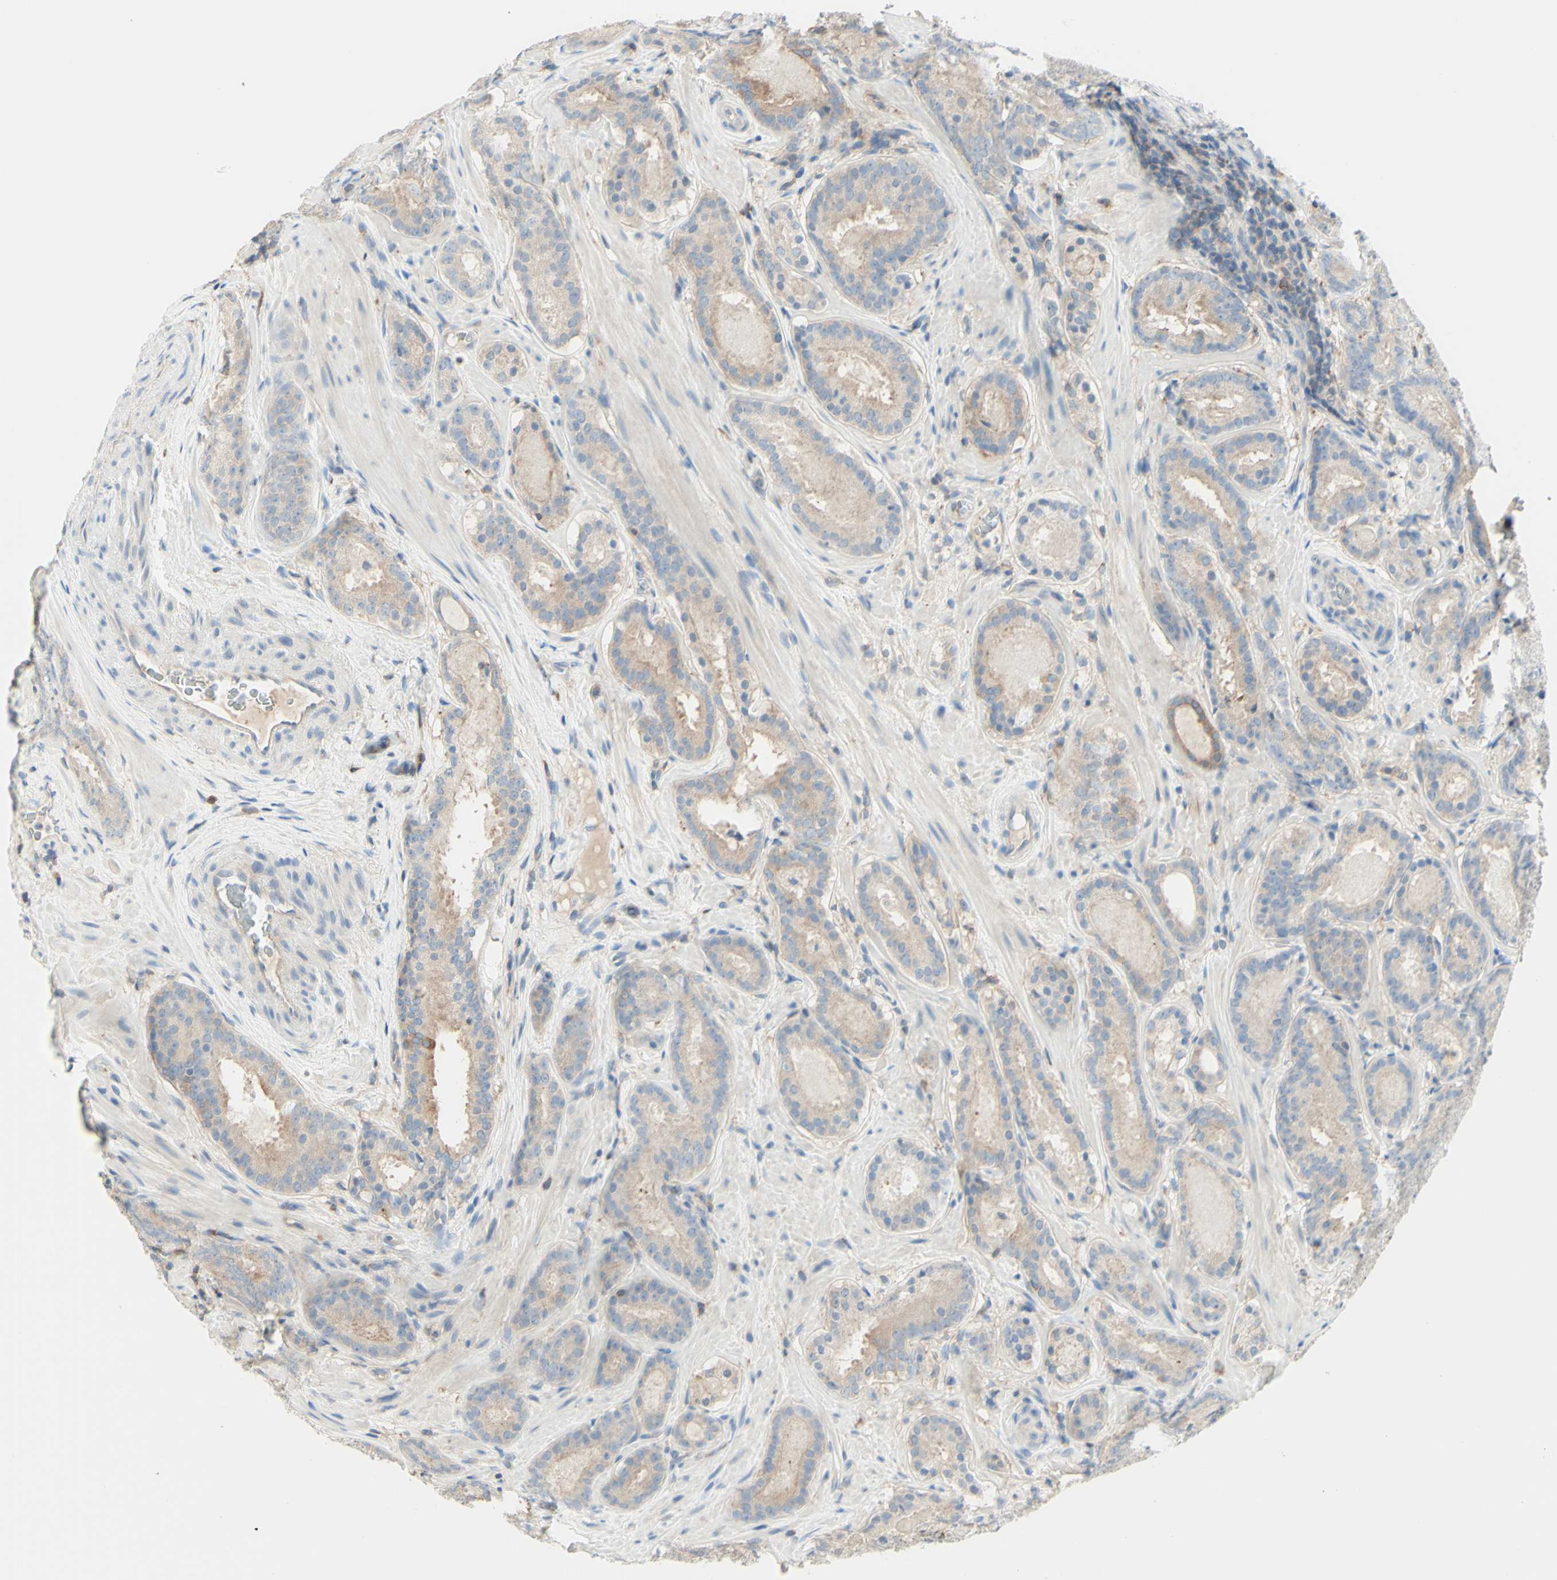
{"staining": {"intensity": "weak", "quantity": ">75%", "location": "cytoplasmic/membranous"}, "tissue": "prostate cancer", "cell_type": "Tumor cells", "image_type": "cancer", "snomed": [{"axis": "morphology", "description": "Adenocarcinoma, Low grade"}, {"axis": "topography", "description": "Prostate"}], "caption": "This histopathology image shows immunohistochemistry staining of prostate cancer, with low weak cytoplasmic/membranous positivity in approximately >75% of tumor cells.", "gene": "MTM1", "patient": {"sex": "male", "age": 69}}